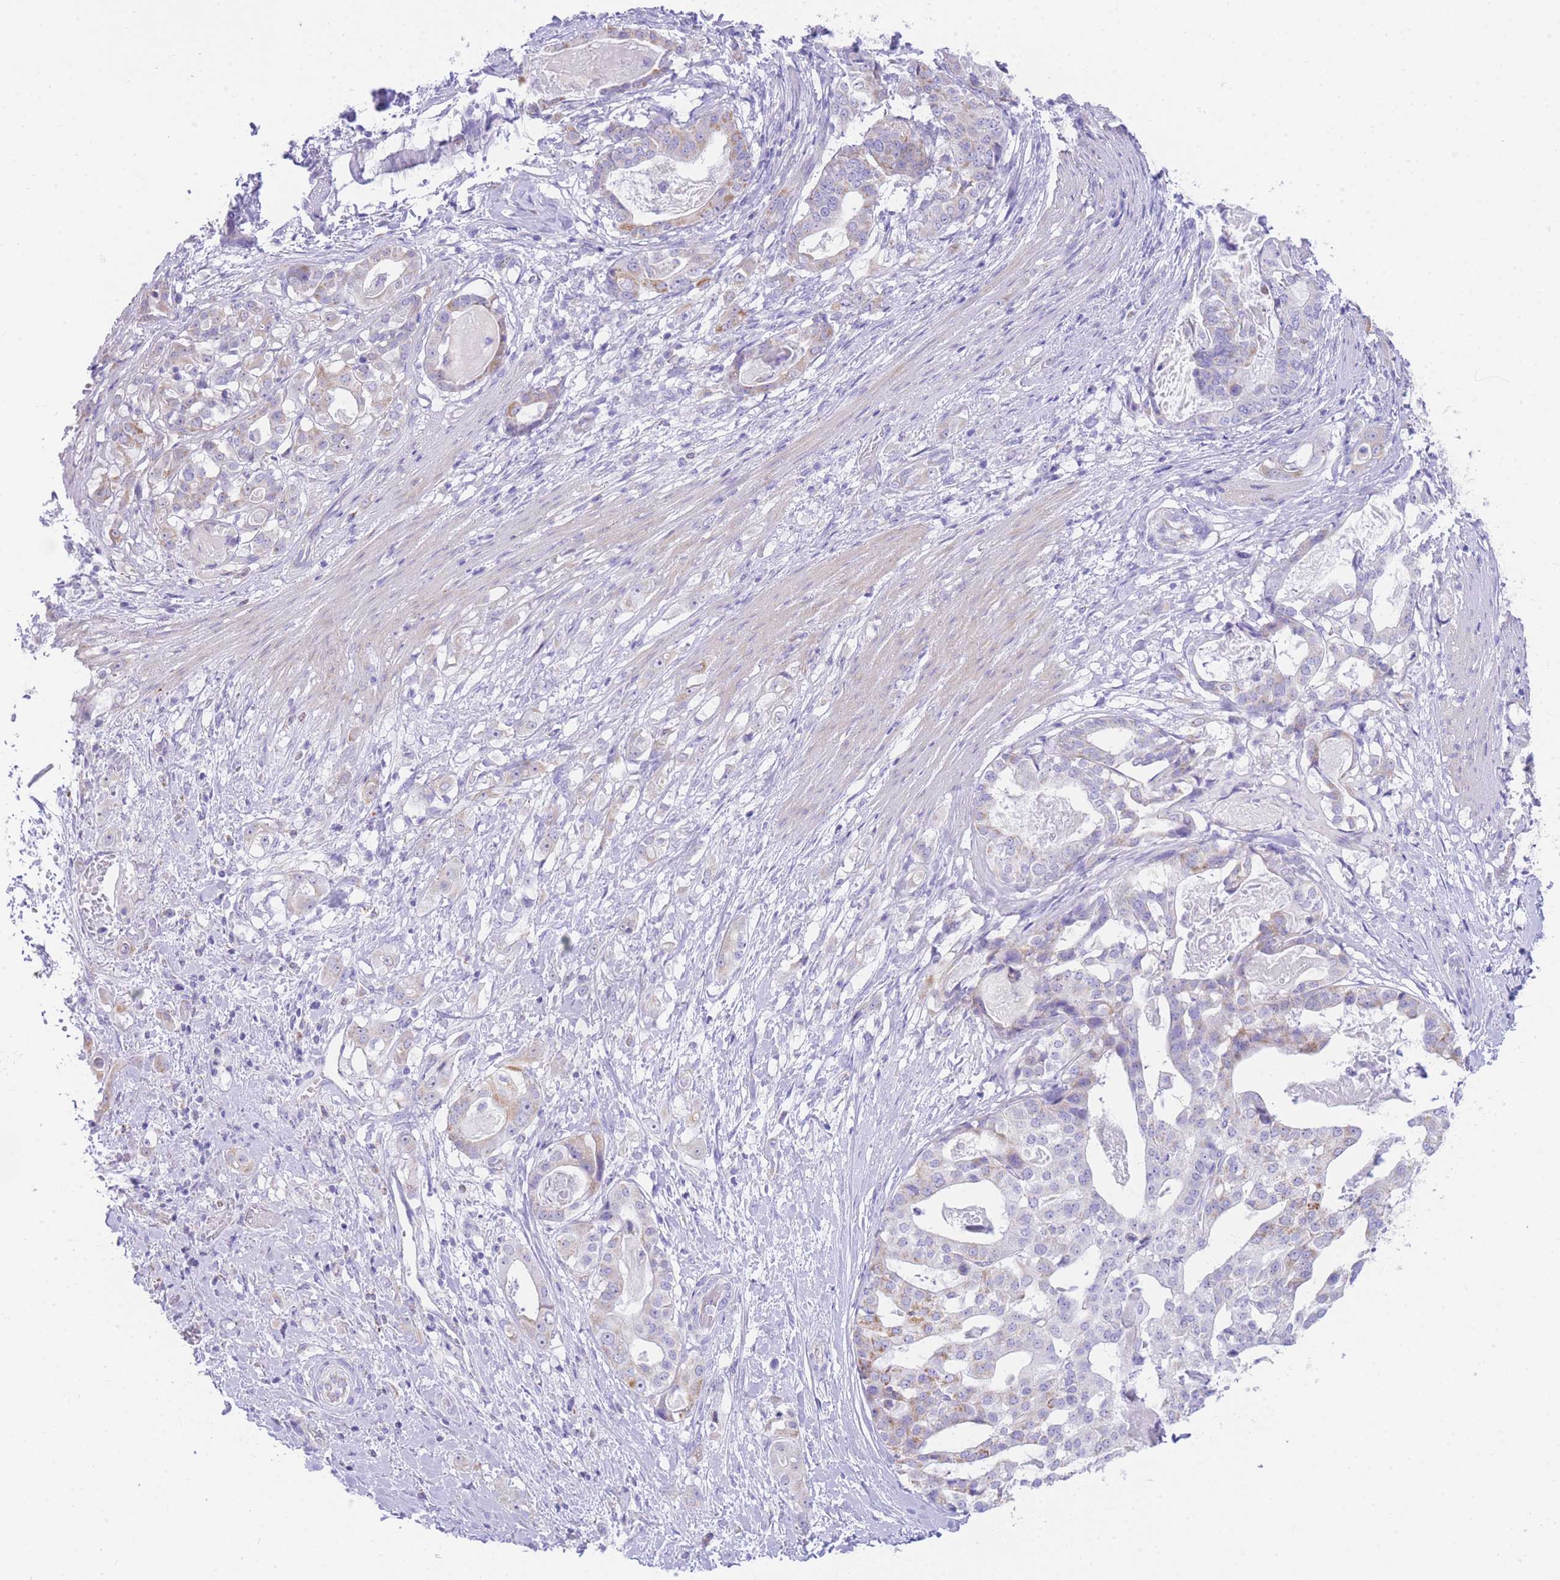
{"staining": {"intensity": "weak", "quantity": "25%-75%", "location": "cytoplasmic/membranous"}, "tissue": "stomach cancer", "cell_type": "Tumor cells", "image_type": "cancer", "snomed": [{"axis": "morphology", "description": "Adenocarcinoma, NOS"}, {"axis": "topography", "description": "Stomach"}], "caption": "Protein expression analysis of human stomach cancer reveals weak cytoplasmic/membranous positivity in about 25%-75% of tumor cells.", "gene": "ACSM4", "patient": {"sex": "male", "age": 48}}